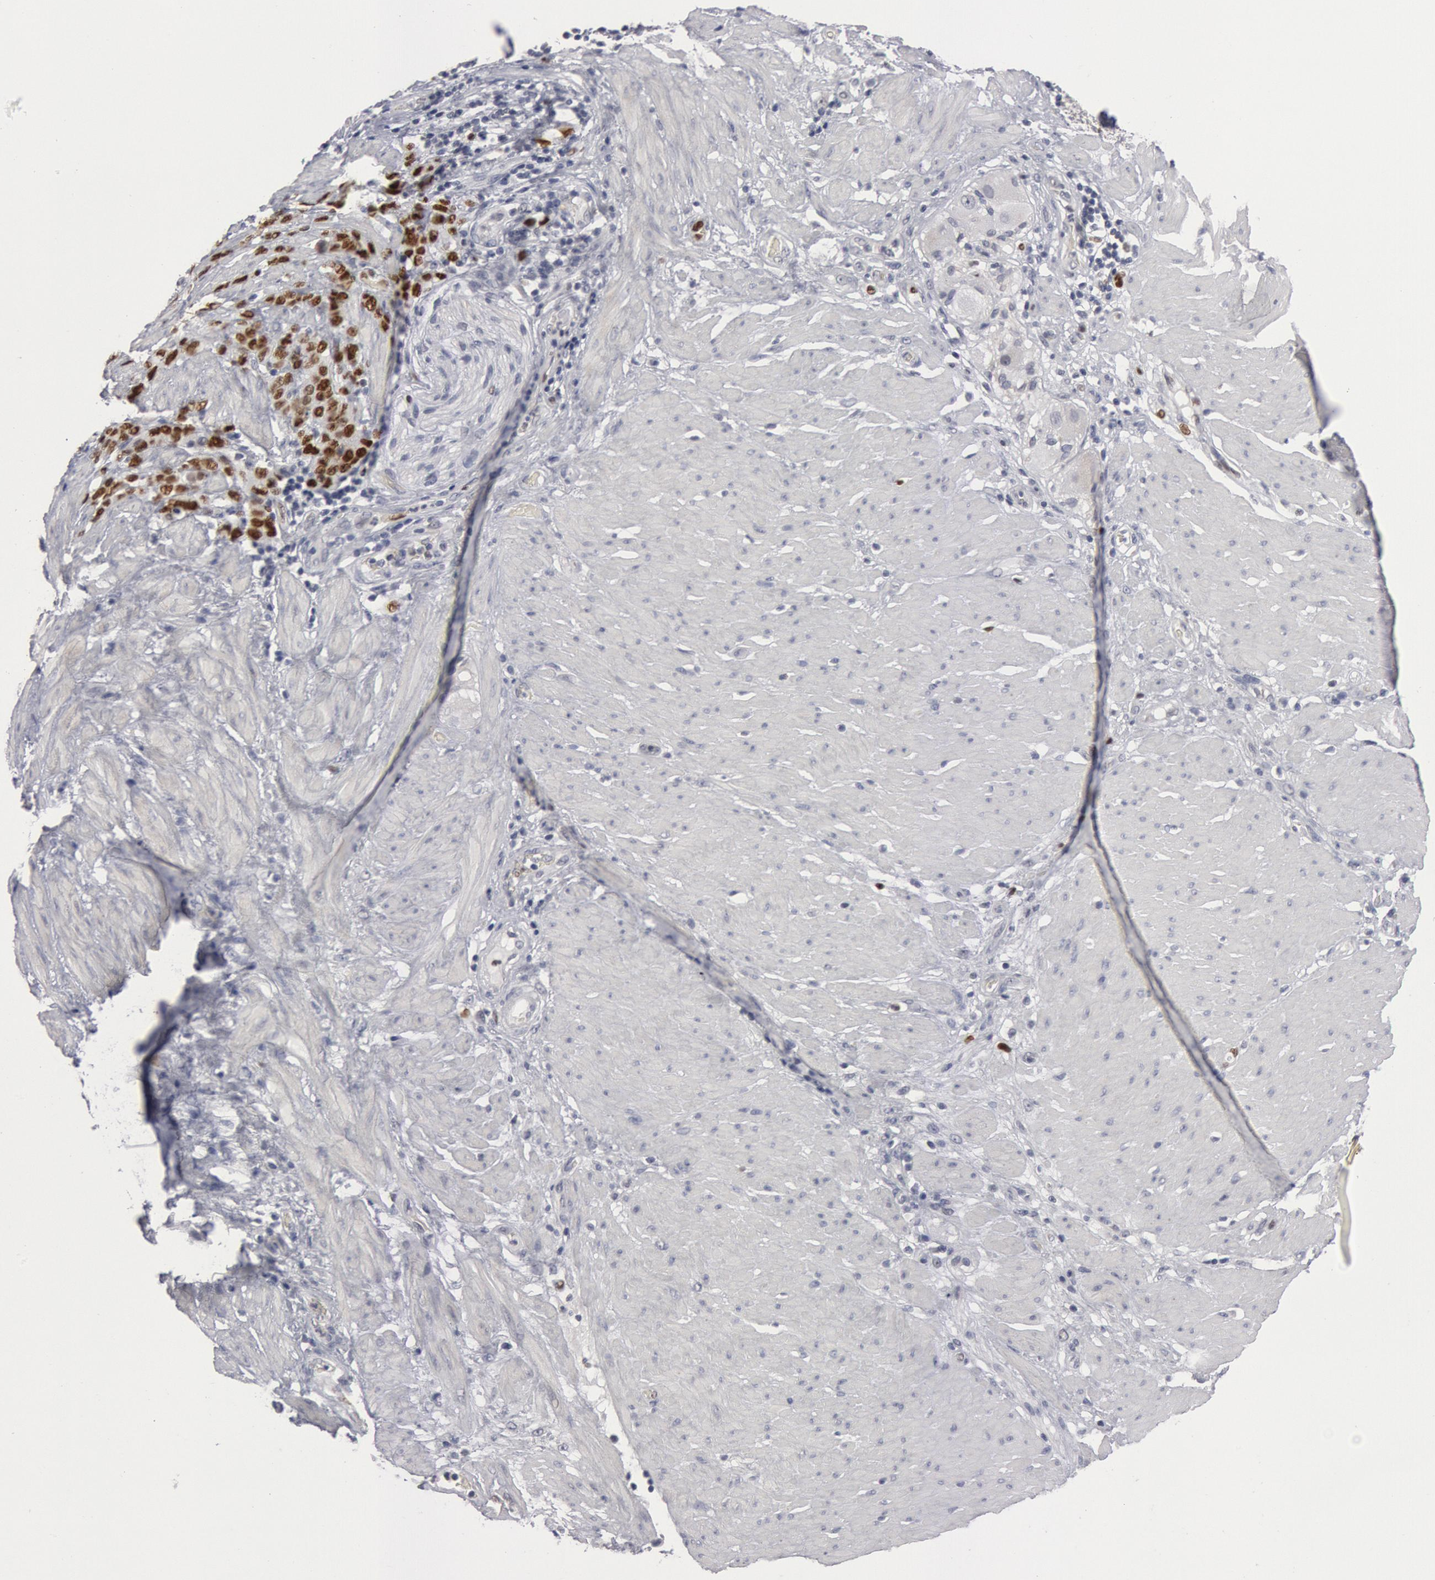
{"staining": {"intensity": "moderate", "quantity": ">75%", "location": "nuclear"}, "tissue": "stomach cancer", "cell_type": "Tumor cells", "image_type": "cancer", "snomed": [{"axis": "morphology", "description": "Adenocarcinoma, NOS"}, {"axis": "topography", "description": "Stomach, lower"}], "caption": "Protein analysis of adenocarcinoma (stomach) tissue exhibits moderate nuclear positivity in about >75% of tumor cells.", "gene": "WDHD1", "patient": {"sex": "male", "age": 88}}